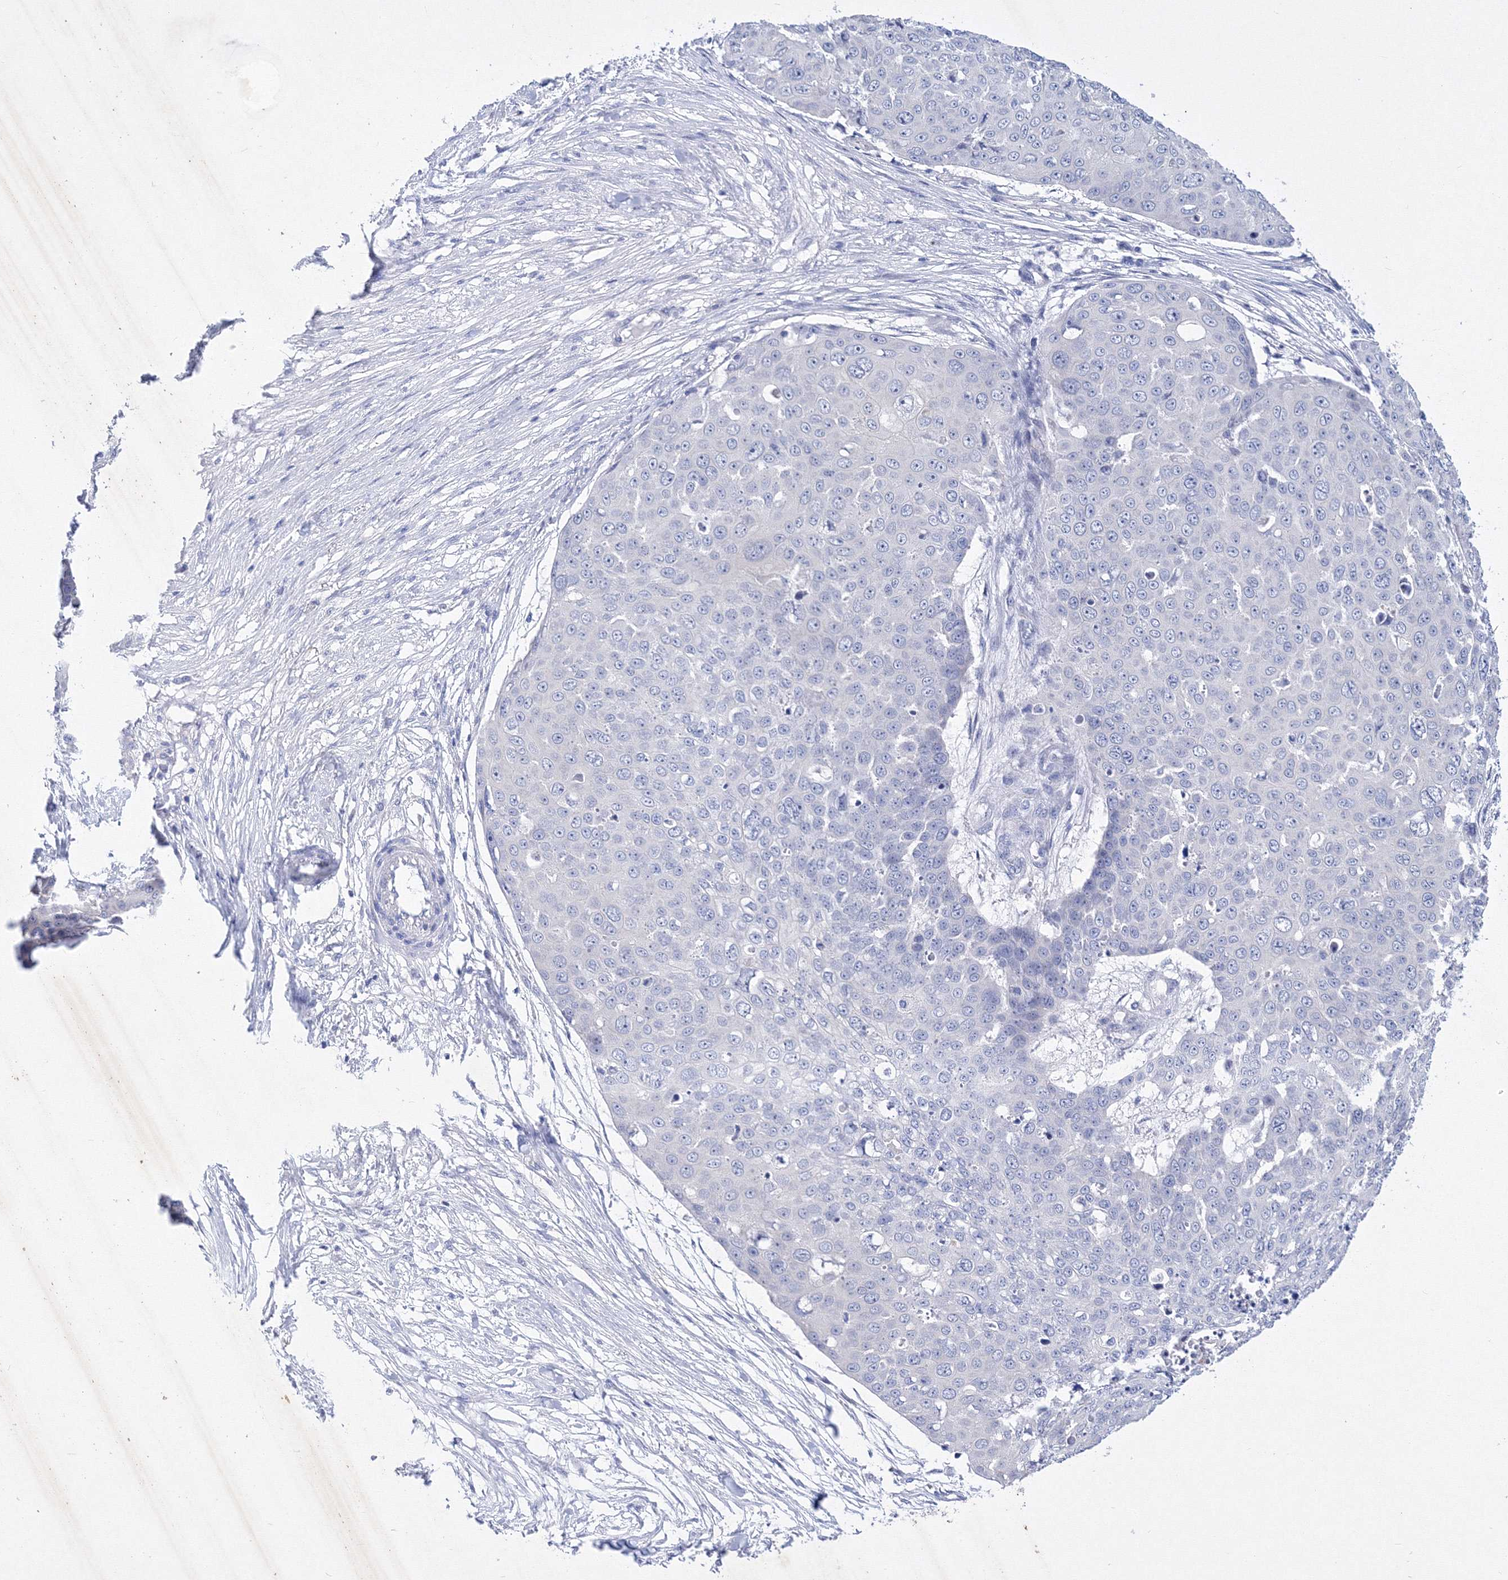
{"staining": {"intensity": "negative", "quantity": "none", "location": "none"}, "tissue": "skin cancer", "cell_type": "Tumor cells", "image_type": "cancer", "snomed": [{"axis": "morphology", "description": "Squamous cell carcinoma, NOS"}, {"axis": "topography", "description": "Skin"}], "caption": "The histopathology image reveals no significant expression in tumor cells of skin cancer.", "gene": "GPN1", "patient": {"sex": "male", "age": 71}}